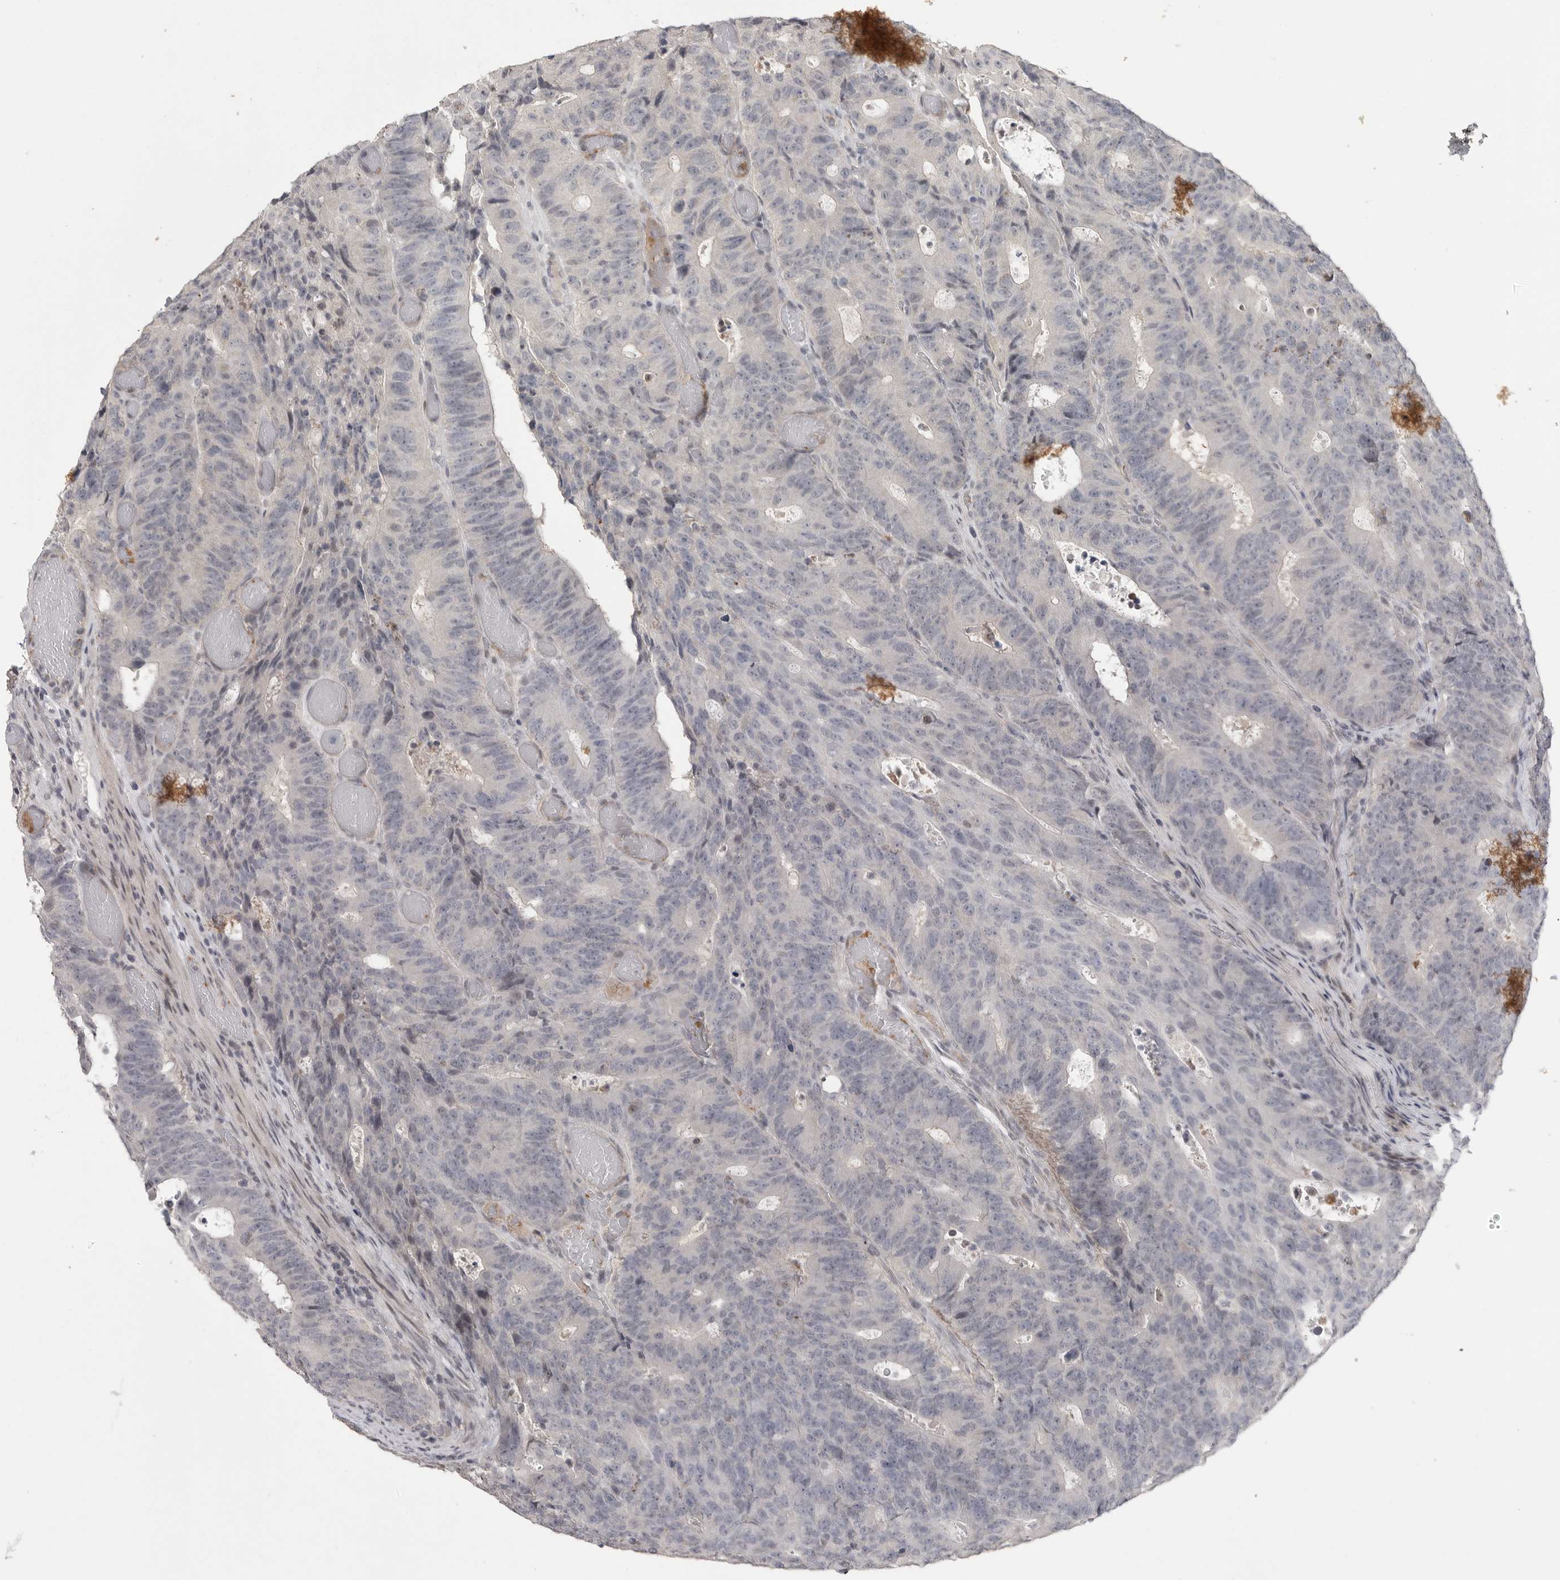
{"staining": {"intensity": "negative", "quantity": "none", "location": "none"}, "tissue": "colorectal cancer", "cell_type": "Tumor cells", "image_type": "cancer", "snomed": [{"axis": "morphology", "description": "Adenocarcinoma, NOS"}, {"axis": "topography", "description": "Colon"}], "caption": "The photomicrograph exhibits no significant positivity in tumor cells of colorectal cancer.", "gene": "FBXO43", "patient": {"sex": "male", "age": 87}}